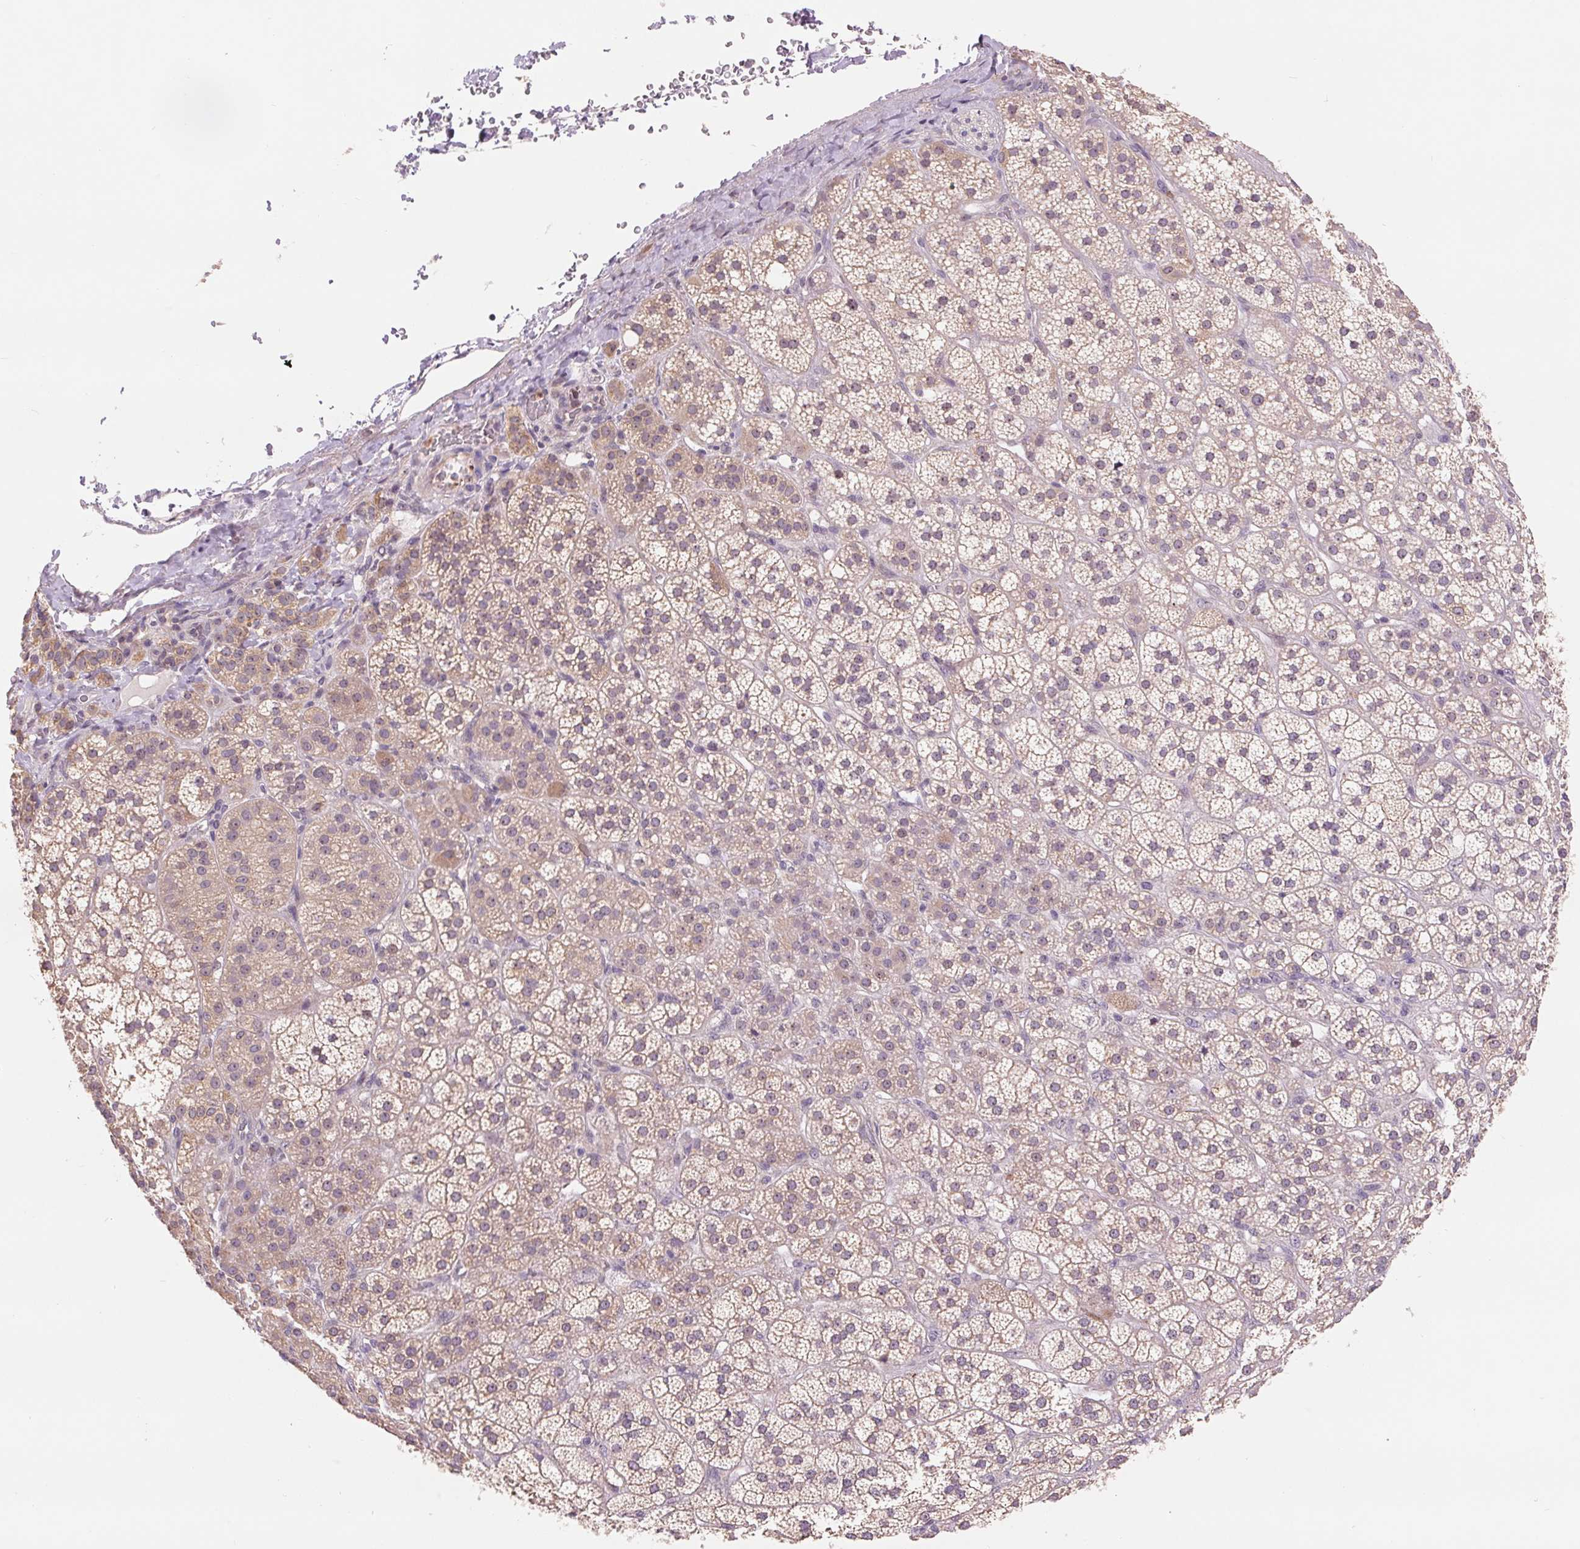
{"staining": {"intensity": "moderate", "quantity": "<25%", "location": "cytoplasmic/membranous"}, "tissue": "adrenal gland", "cell_type": "Glandular cells", "image_type": "normal", "snomed": [{"axis": "morphology", "description": "Normal tissue, NOS"}, {"axis": "topography", "description": "Adrenal gland"}], "caption": "A brown stain labels moderate cytoplasmic/membranous expression of a protein in glandular cells of unremarkable adrenal gland.", "gene": "RANBP3L", "patient": {"sex": "female", "age": 60}}